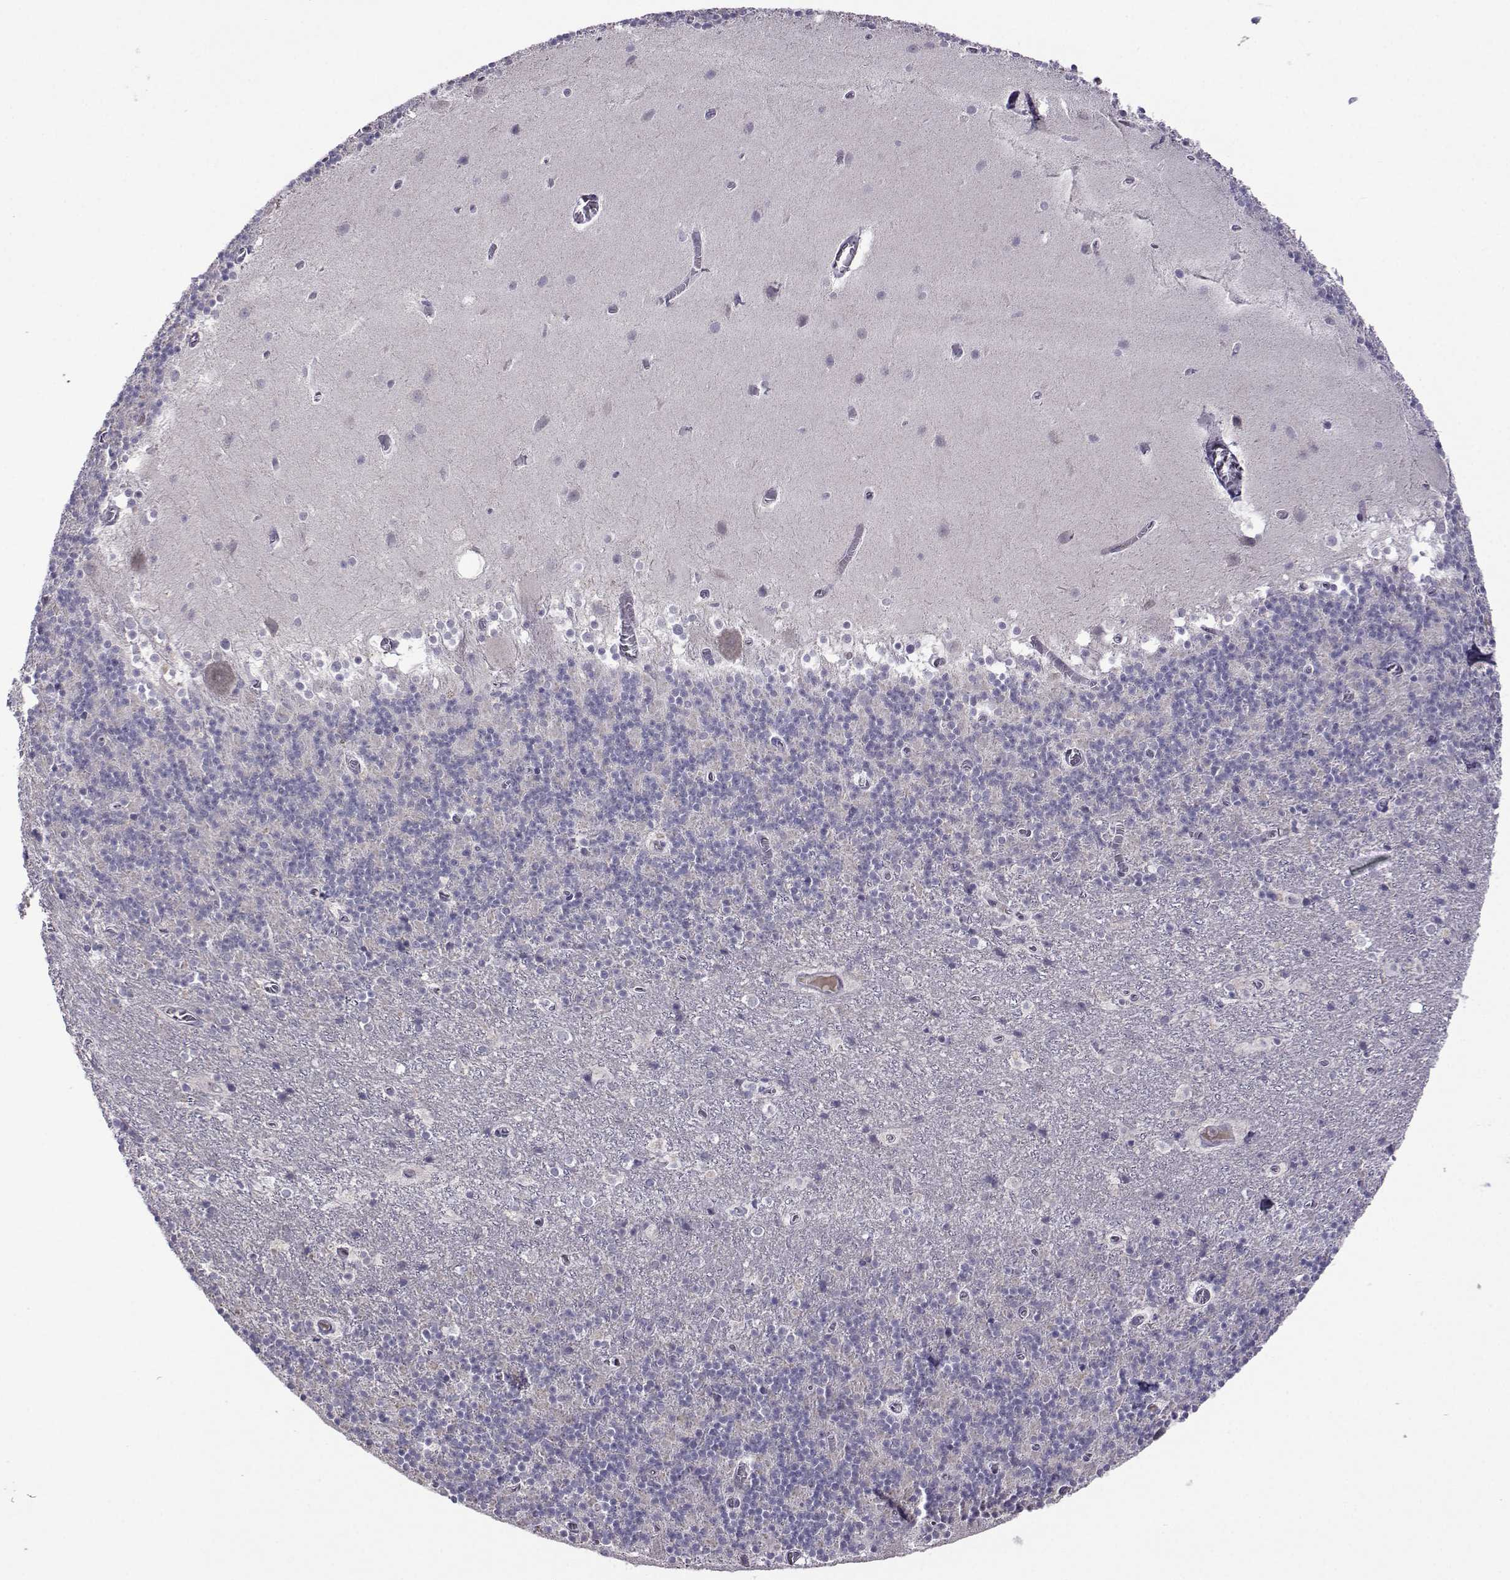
{"staining": {"intensity": "negative", "quantity": "none", "location": "none"}, "tissue": "cerebellum", "cell_type": "Cells in granular layer", "image_type": "normal", "snomed": [{"axis": "morphology", "description": "Normal tissue, NOS"}, {"axis": "topography", "description": "Cerebellum"}], "caption": "This is an immunohistochemistry histopathology image of normal cerebellum. There is no staining in cells in granular layer.", "gene": "DDX20", "patient": {"sex": "male", "age": 70}}